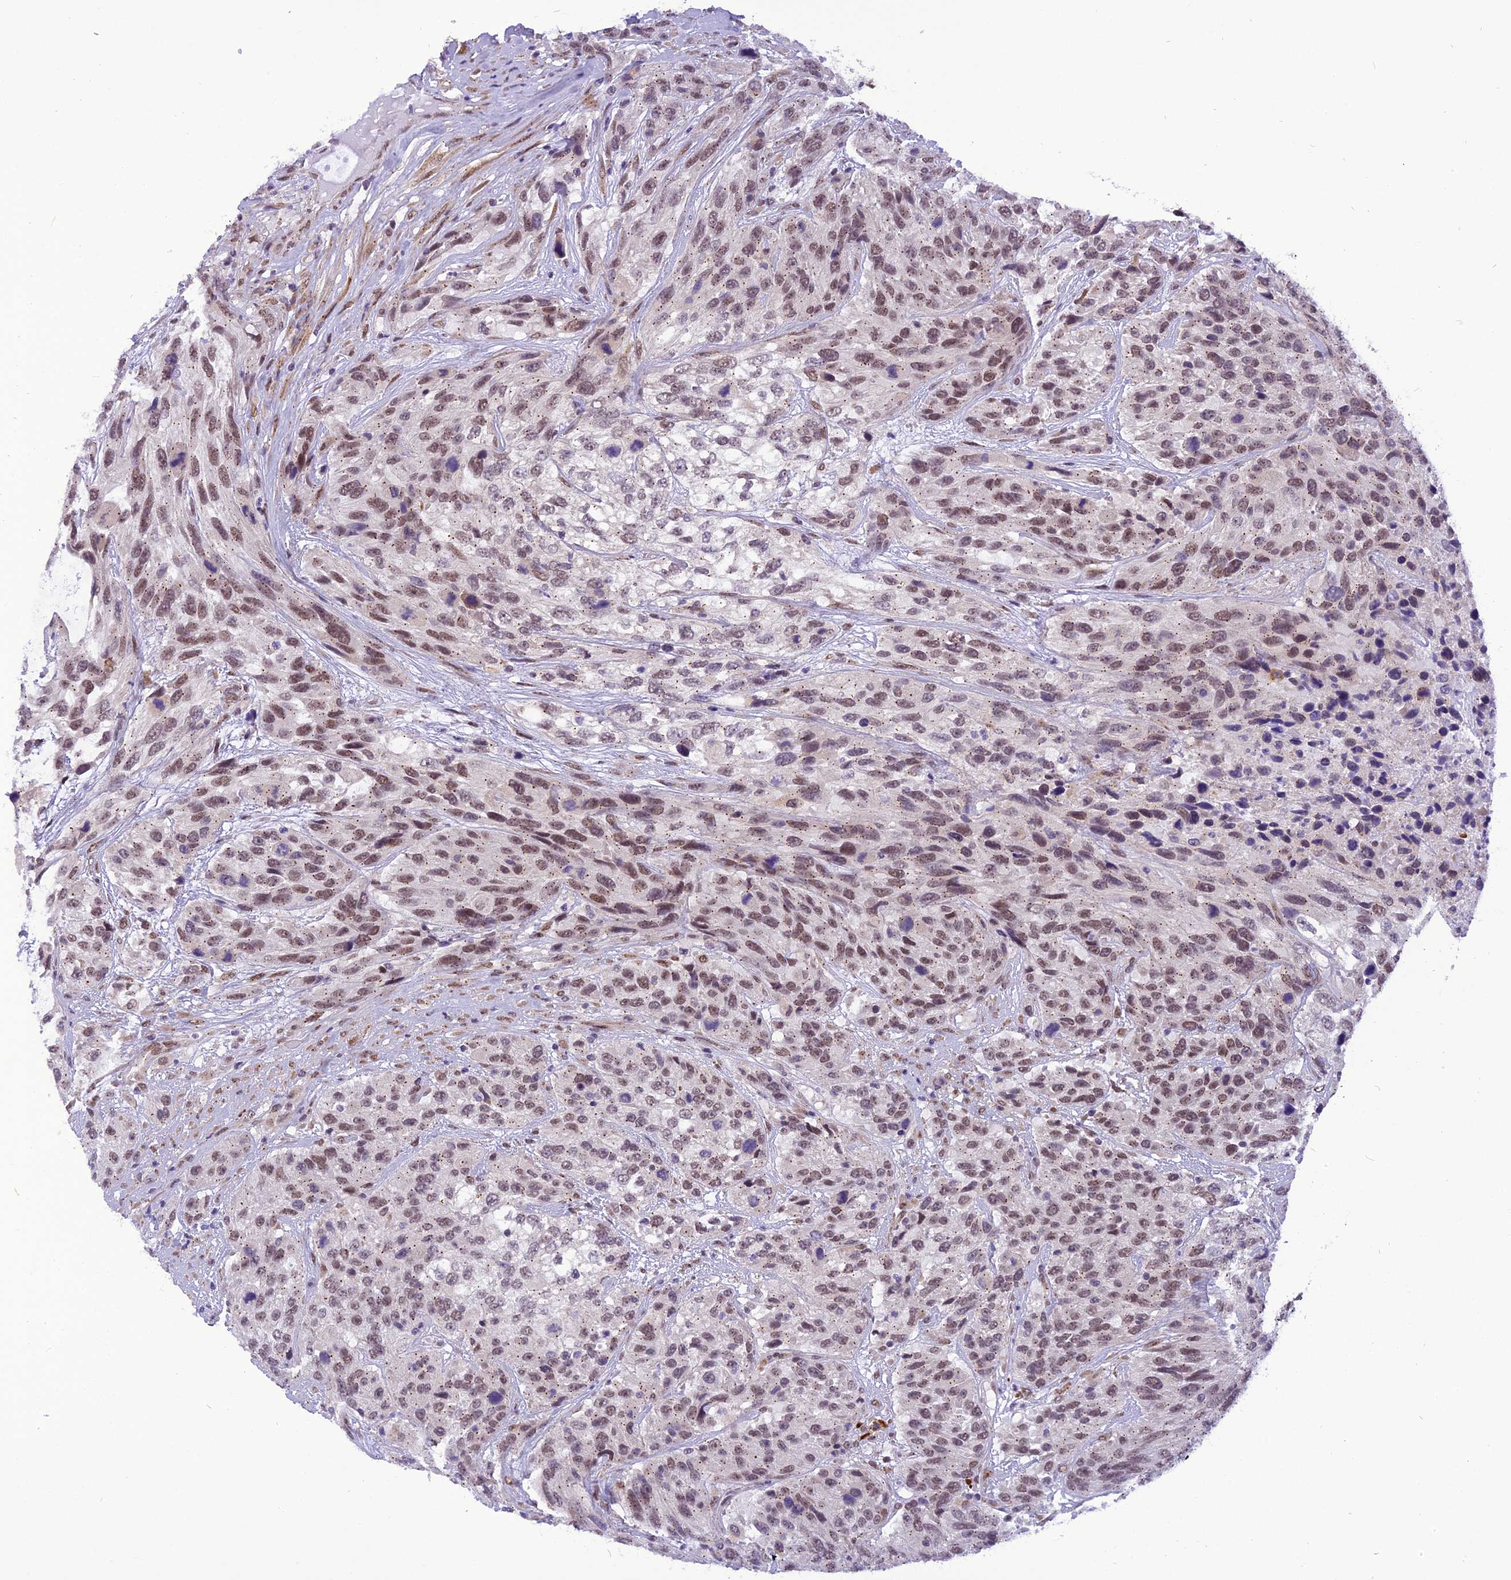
{"staining": {"intensity": "moderate", "quantity": "25%-75%", "location": "nuclear"}, "tissue": "urothelial cancer", "cell_type": "Tumor cells", "image_type": "cancer", "snomed": [{"axis": "morphology", "description": "Urothelial carcinoma, High grade"}, {"axis": "topography", "description": "Urinary bladder"}], "caption": "The histopathology image reveals immunohistochemical staining of urothelial carcinoma (high-grade). There is moderate nuclear positivity is identified in about 25%-75% of tumor cells.", "gene": "IRF2BP1", "patient": {"sex": "female", "age": 70}}